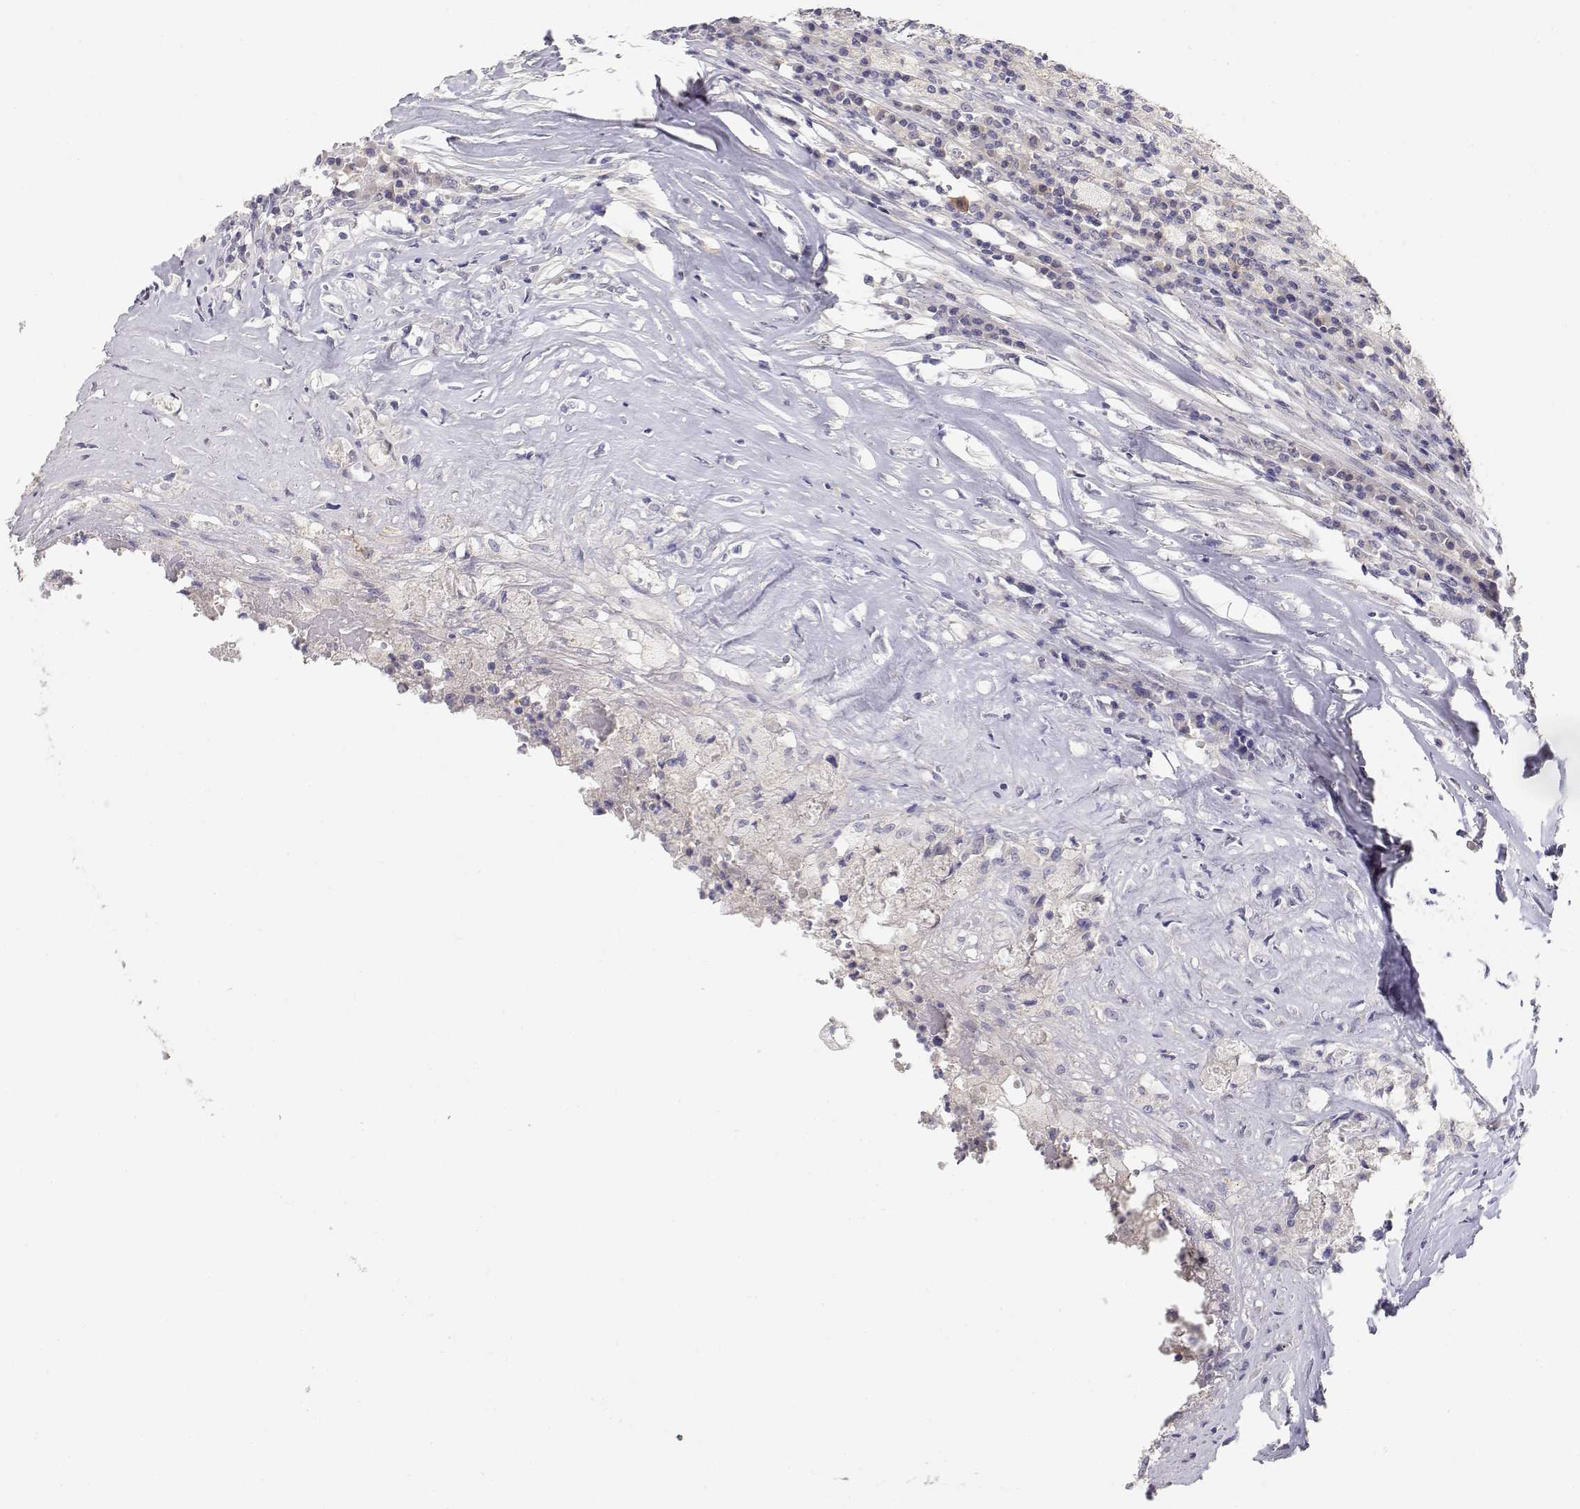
{"staining": {"intensity": "negative", "quantity": "none", "location": "none"}, "tissue": "testis cancer", "cell_type": "Tumor cells", "image_type": "cancer", "snomed": [{"axis": "morphology", "description": "Necrosis, NOS"}, {"axis": "morphology", "description": "Carcinoma, Embryonal, NOS"}, {"axis": "topography", "description": "Testis"}], "caption": "Embryonal carcinoma (testis) was stained to show a protein in brown. There is no significant staining in tumor cells. (DAB (3,3'-diaminobenzidine) immunohistochemistry (IHC) visualized using brightfield microscopy, high magnification).", "gene": "ADA", "patient": {"sex": "male", "age": 19}}